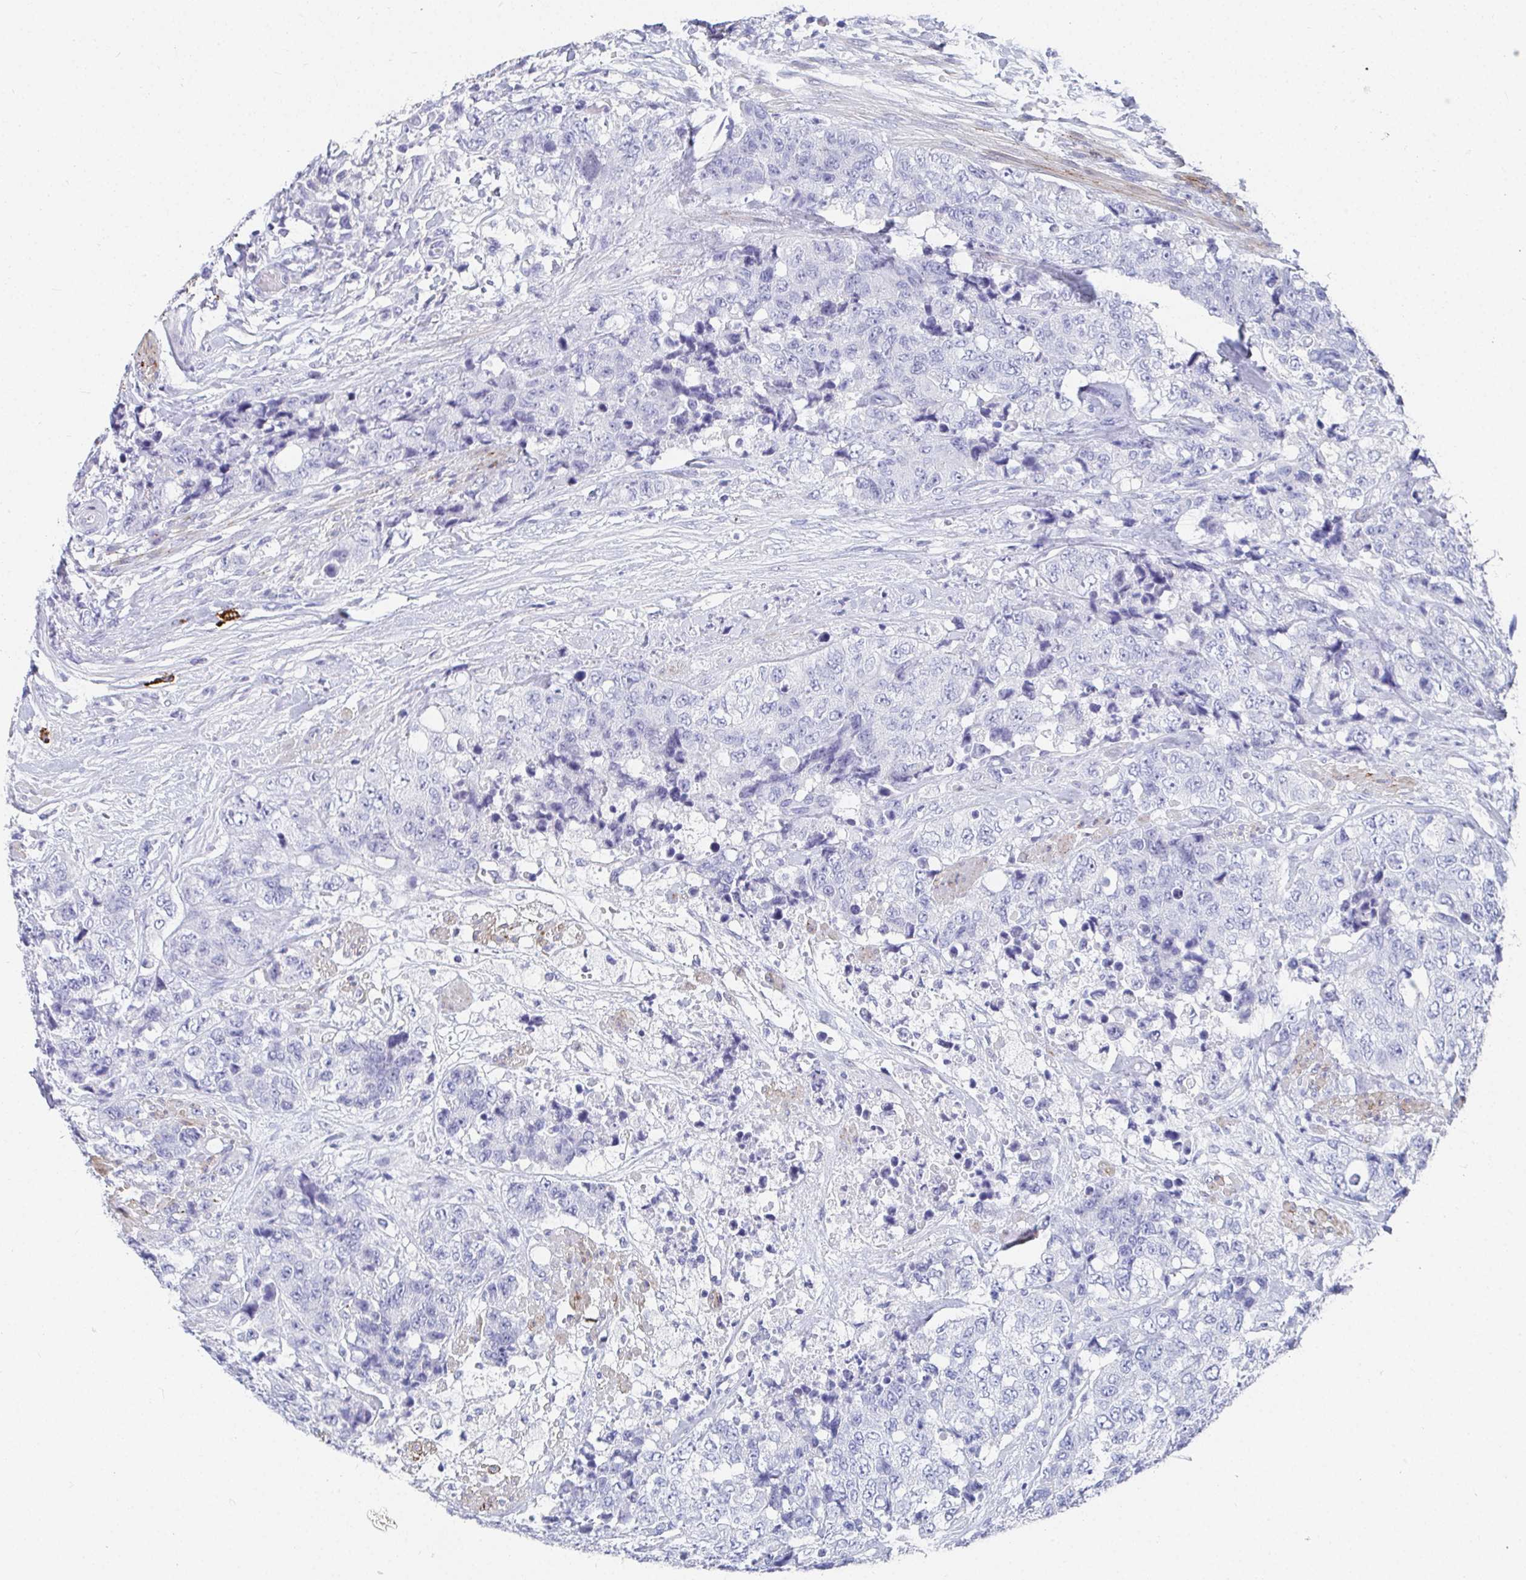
{"staining": {"intensity": "negative", "quantity": "none", "location": "none"}, "tissue": "urothelial cancer", "cell_type": "Tumor cells", "image_type": "cancer", "snomed": [{"axis": "morphology", "description": "Urothelial carcinoma, High grade"}, {"axis": "topography", "description": "Urinary bladder"}], "caption": "An immunohistochemistry (IHC) histopathology image of urothelial carcinoma (high-grade) is shown. There is no staining in tumor cells of urothelial carcinoma (high-grade). (IHC, brightfield microscopy, high magnification).", "gene": "GRIA1", "patient": {"sex": "female", "age": 78}}